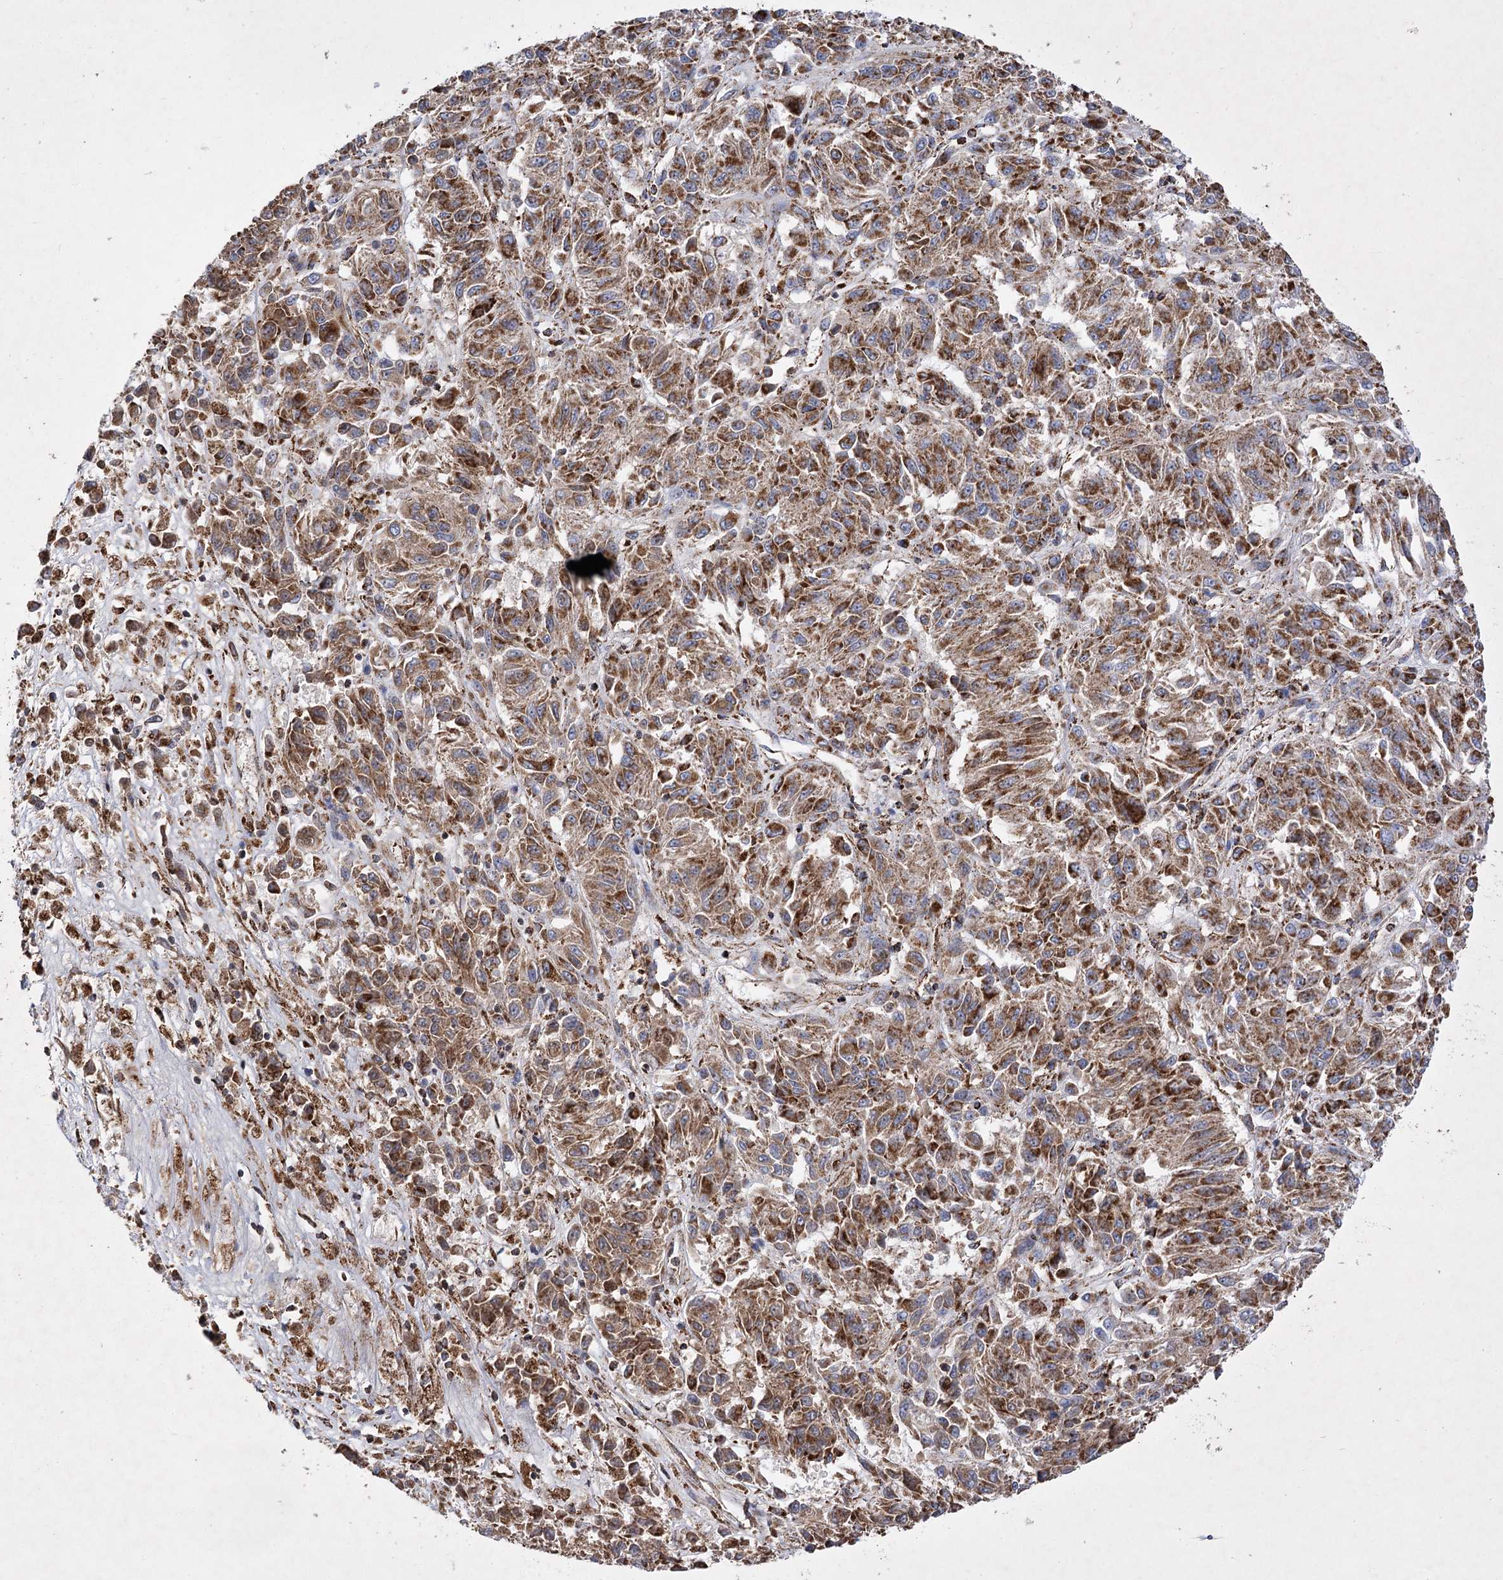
{"staining": {"intensity": "strong", "quantity": ">75%", "location": "cytoplasmic/membranous"}, "tissue": "melanoma", "cell_type": "Tumor cells", "image_type": "cancer", "snomed": [{"axis": "morphology", "description": "Malignant melanoma, Metastatic site"}, {"axis": "topography", "description": "Lung"}], "caption": "IHC image of neoplastic tissue: malignant melanoma (metastatic site) stained using immunohistochemistry (IHC) shows high levels of strong protein expression localized specifically in the cytoplasmic/membranous of tumor cells, appearing as a cytoplasmic/membranous brown color.", "gene": "ASNSD1", "patient": {"sex": "male", "age": 64}}